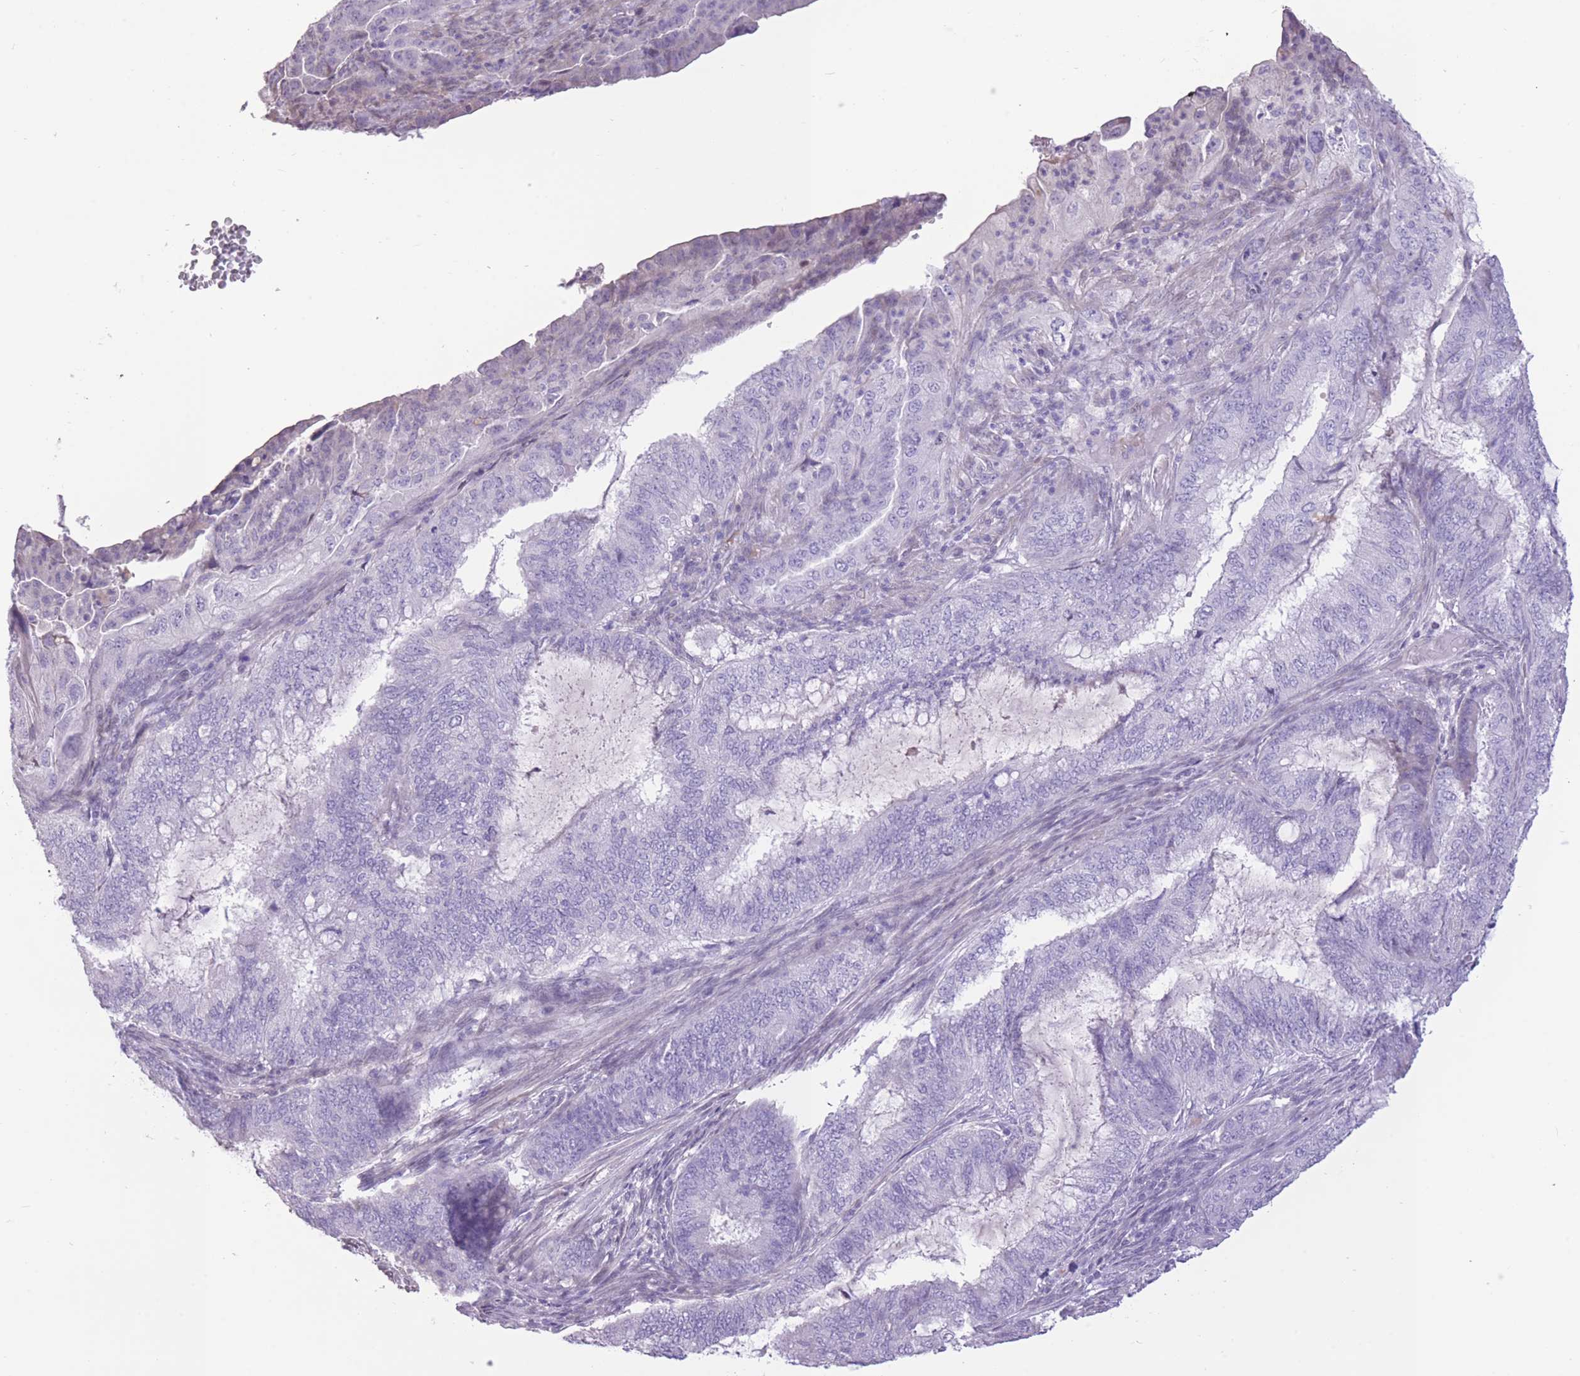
{"staining": {"intensity": "negative", "quantity": "none", "location": "none"}, "tissue": "endometrial cancer", "cell_type": "Tumor cells", "image_type": "cancer", "snomed": [{"axis": "morphology", "description": "Adenocarcinoma, NOS"}, {"axis": "topography", "description": "Endometrium"}], "caption": "An image of human endometrial adenocarcinoma is negative for staining in tumor cells. The staining is performed using DAB (3,3'-diaminobenzidine) brown chromogen with nuclei counter-stained in using hematoxylin.", "gene": "WDR70", "patient": {"sex": "female", "age": 51}}